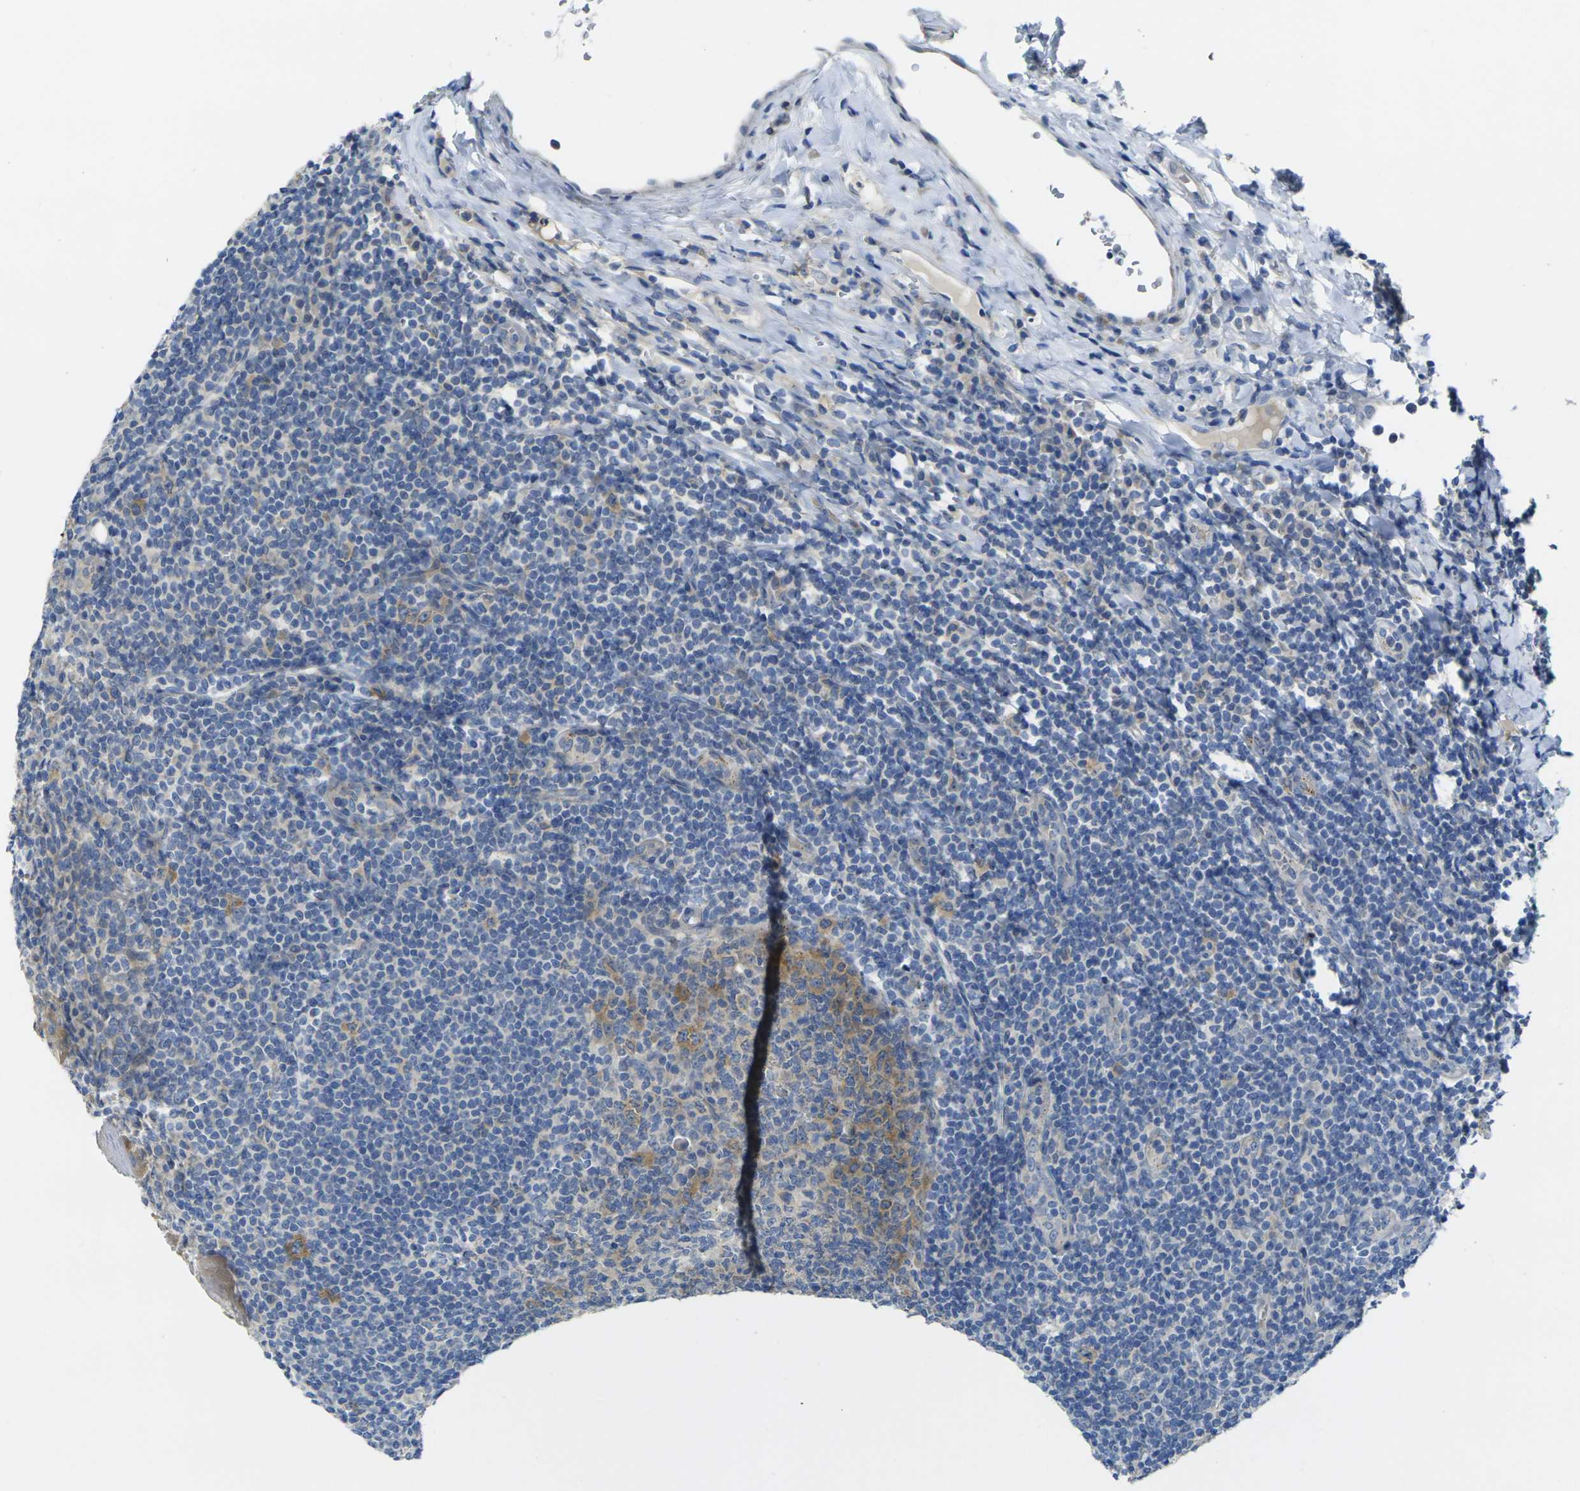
{"staining": {"intensity": "moderate", "quantity": "25%-75%", "location": "cytoplasmic/membranous"}, "tissue": "tonsil", "cell_type": "Germinal center cells", "image_type": "normal", "snomed": [{"axis": "morphology", "description": "Normal tissue, NOS"}, {"axis": "topography", "description": "Tonsil"}], "caption": "Human tonsil stained for a protein (brown) shows moderate cytoplasmic/membranous positive positivity in approximately 25%-75% of germinal center cells.", "gene": "GNA12", "patient": {"sex": "male", "age": 31}}